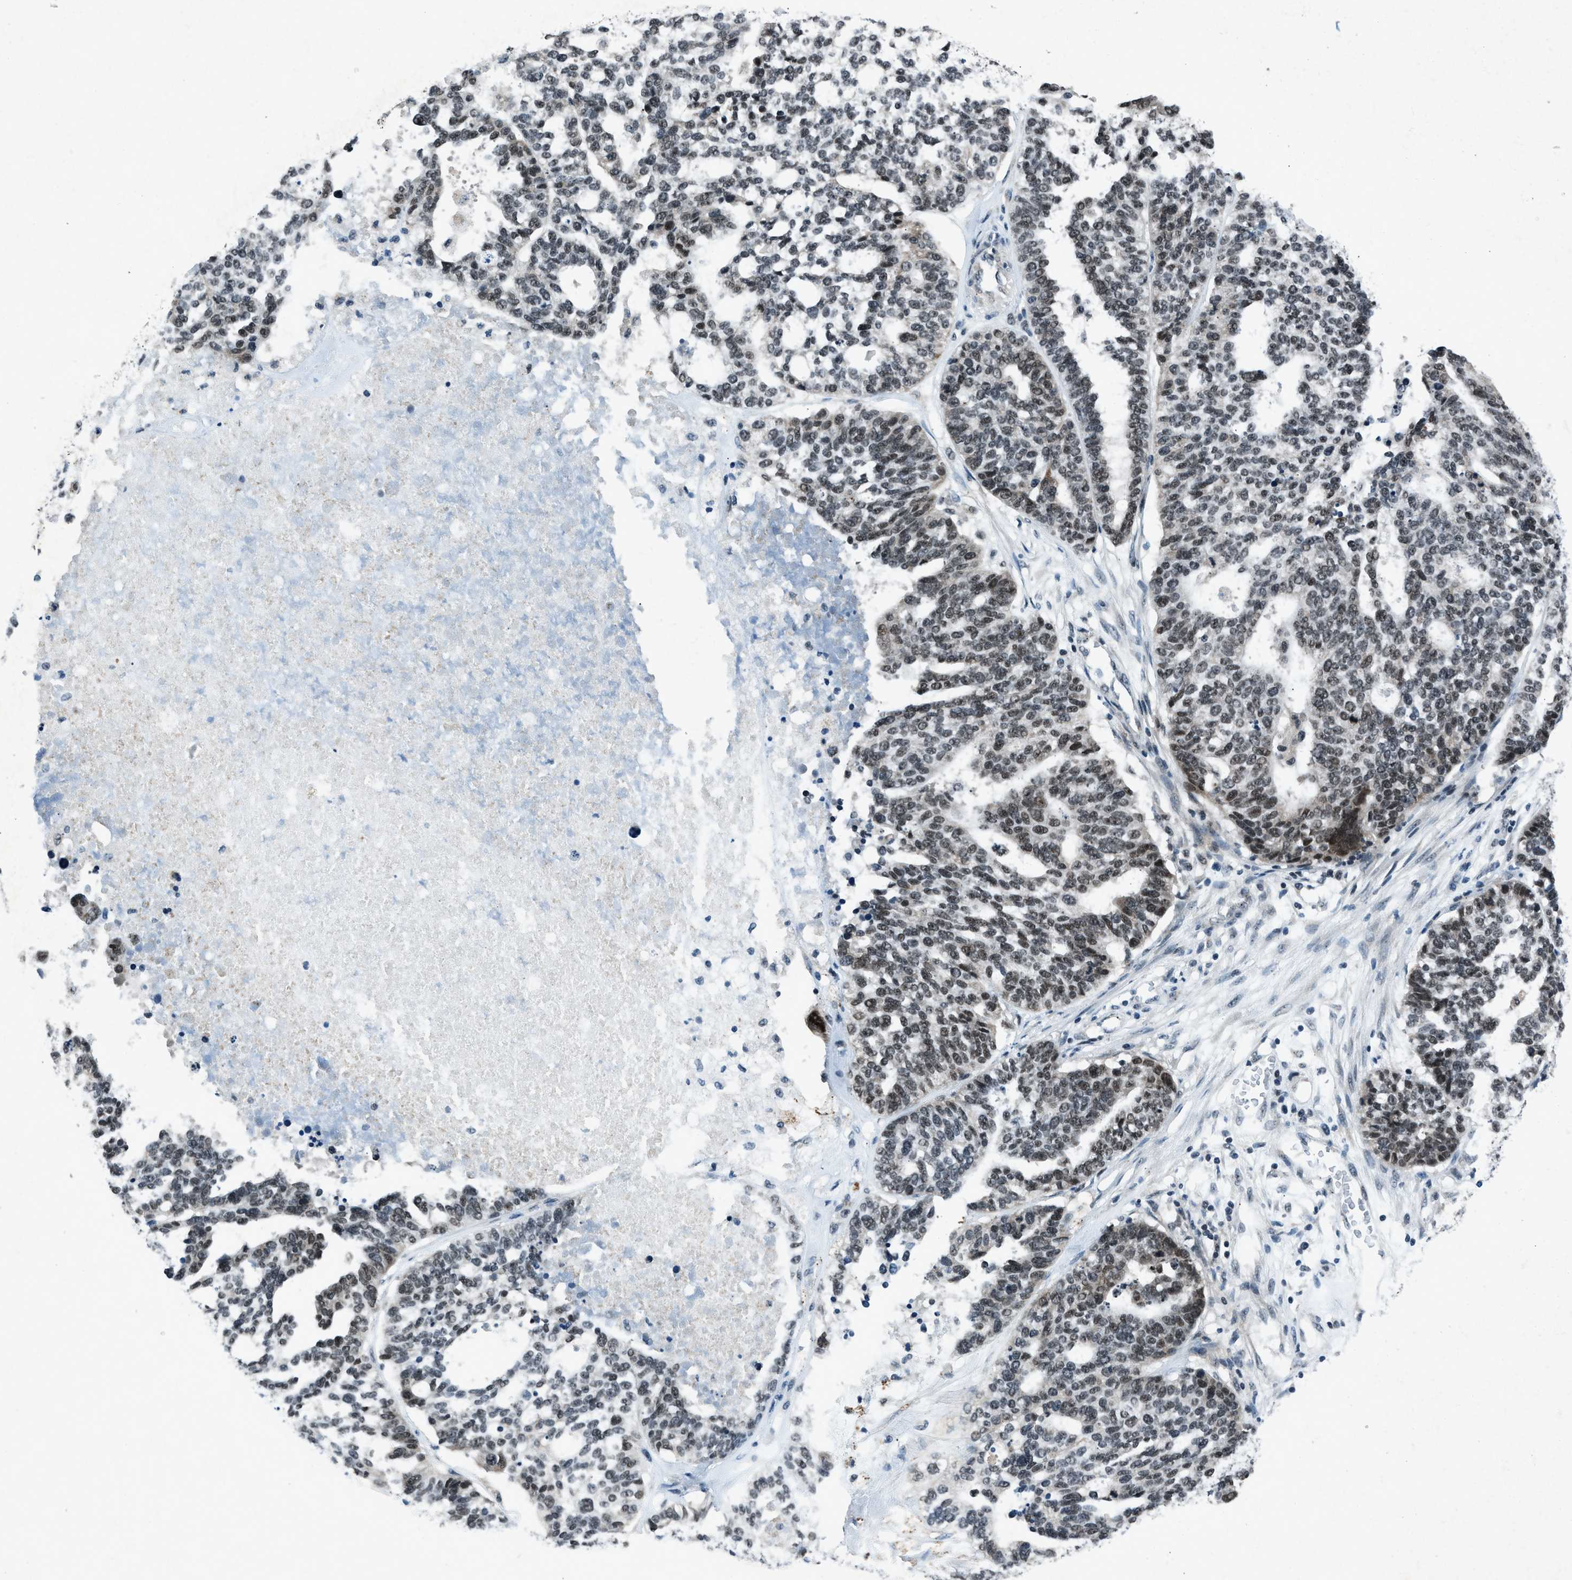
{"staining": {"intensity": "moderate", "quantity": "<25%", "location": "nuclear"}, "tissue": "ovarian cancer", "cell_type": "Tumor cells", "image_type": "cancer", "snomed": [{"axis": "morphology", "description": "Cystadenocarcinoma, serous, NOS"}, {"axis": "topography", "description": "Ovary"}], "caption": "Tumor cells demonstrate low levels of moderate nuclear positivity in approximately <25% of cells in serous cystadenocarcinoma (ovarian). The protein is stained brown, and the nuclei are stained in blue (DAB (3,3'-diaminobenzidine) IHC with brightfield microscopy, high magnification).", "gene": "ADCY1", "patient": {"sex": "female", "age": 59}}